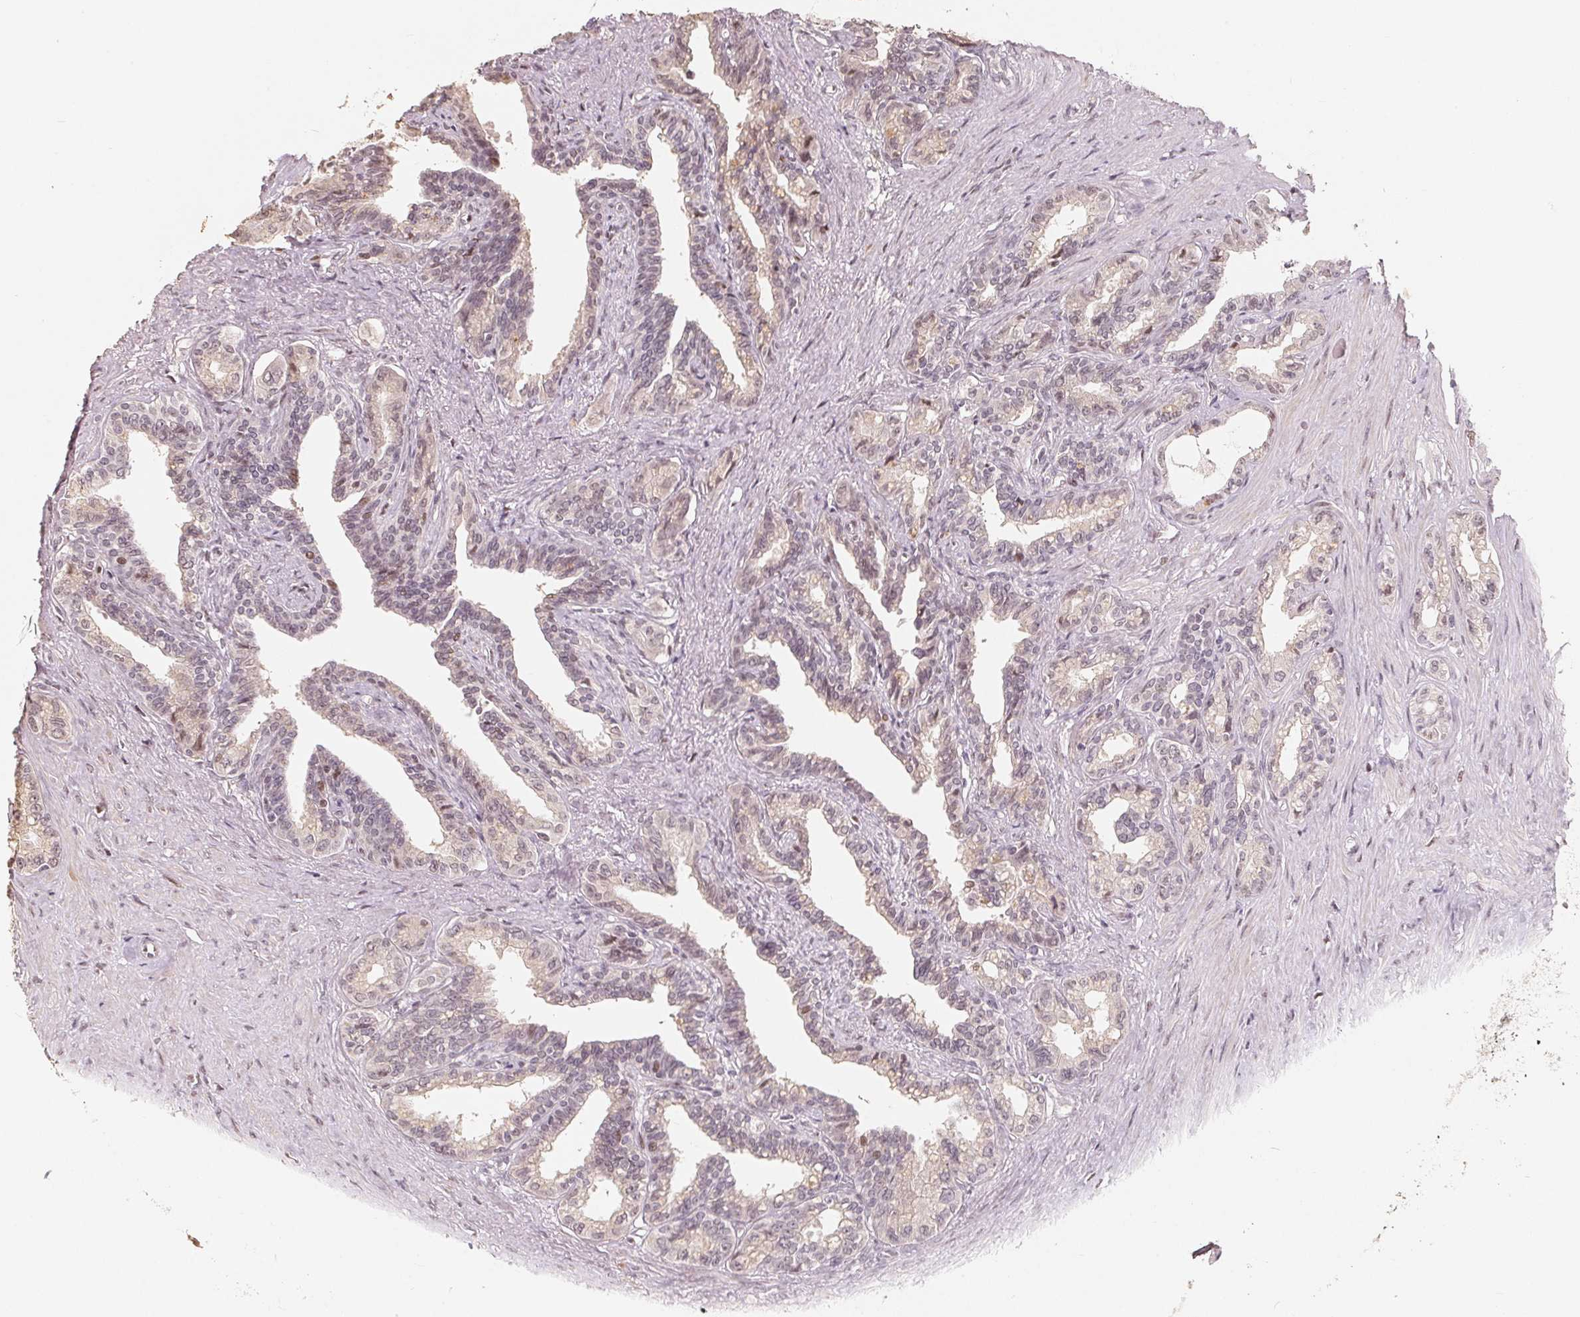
{"staining": {"intensity": "weak", "quantity": "<25%", "location": "nuclear"}, "tissue": "seminal vesicle", "cell_type": "Glandular cells", "image_type": "normal", "snomed": [{"axis": "morphology", "description": "Normal tissue, NOS"}, {"axis": "morphology", "description": "Urothelial carcinoma, NOS"}, {"axis": "topography", "description": "Urinary bladder"}, {"axis": "topography", "description": "Seminal veicle"}], "caption": "Immunohistochemistry (IHC) histopathology image of normal seminal vesicle stained for a protein (brown), which demonstrates no expression in glandular cells.", "gene": "CCDC138", "patient": {"sex": "male", "age": 76}}